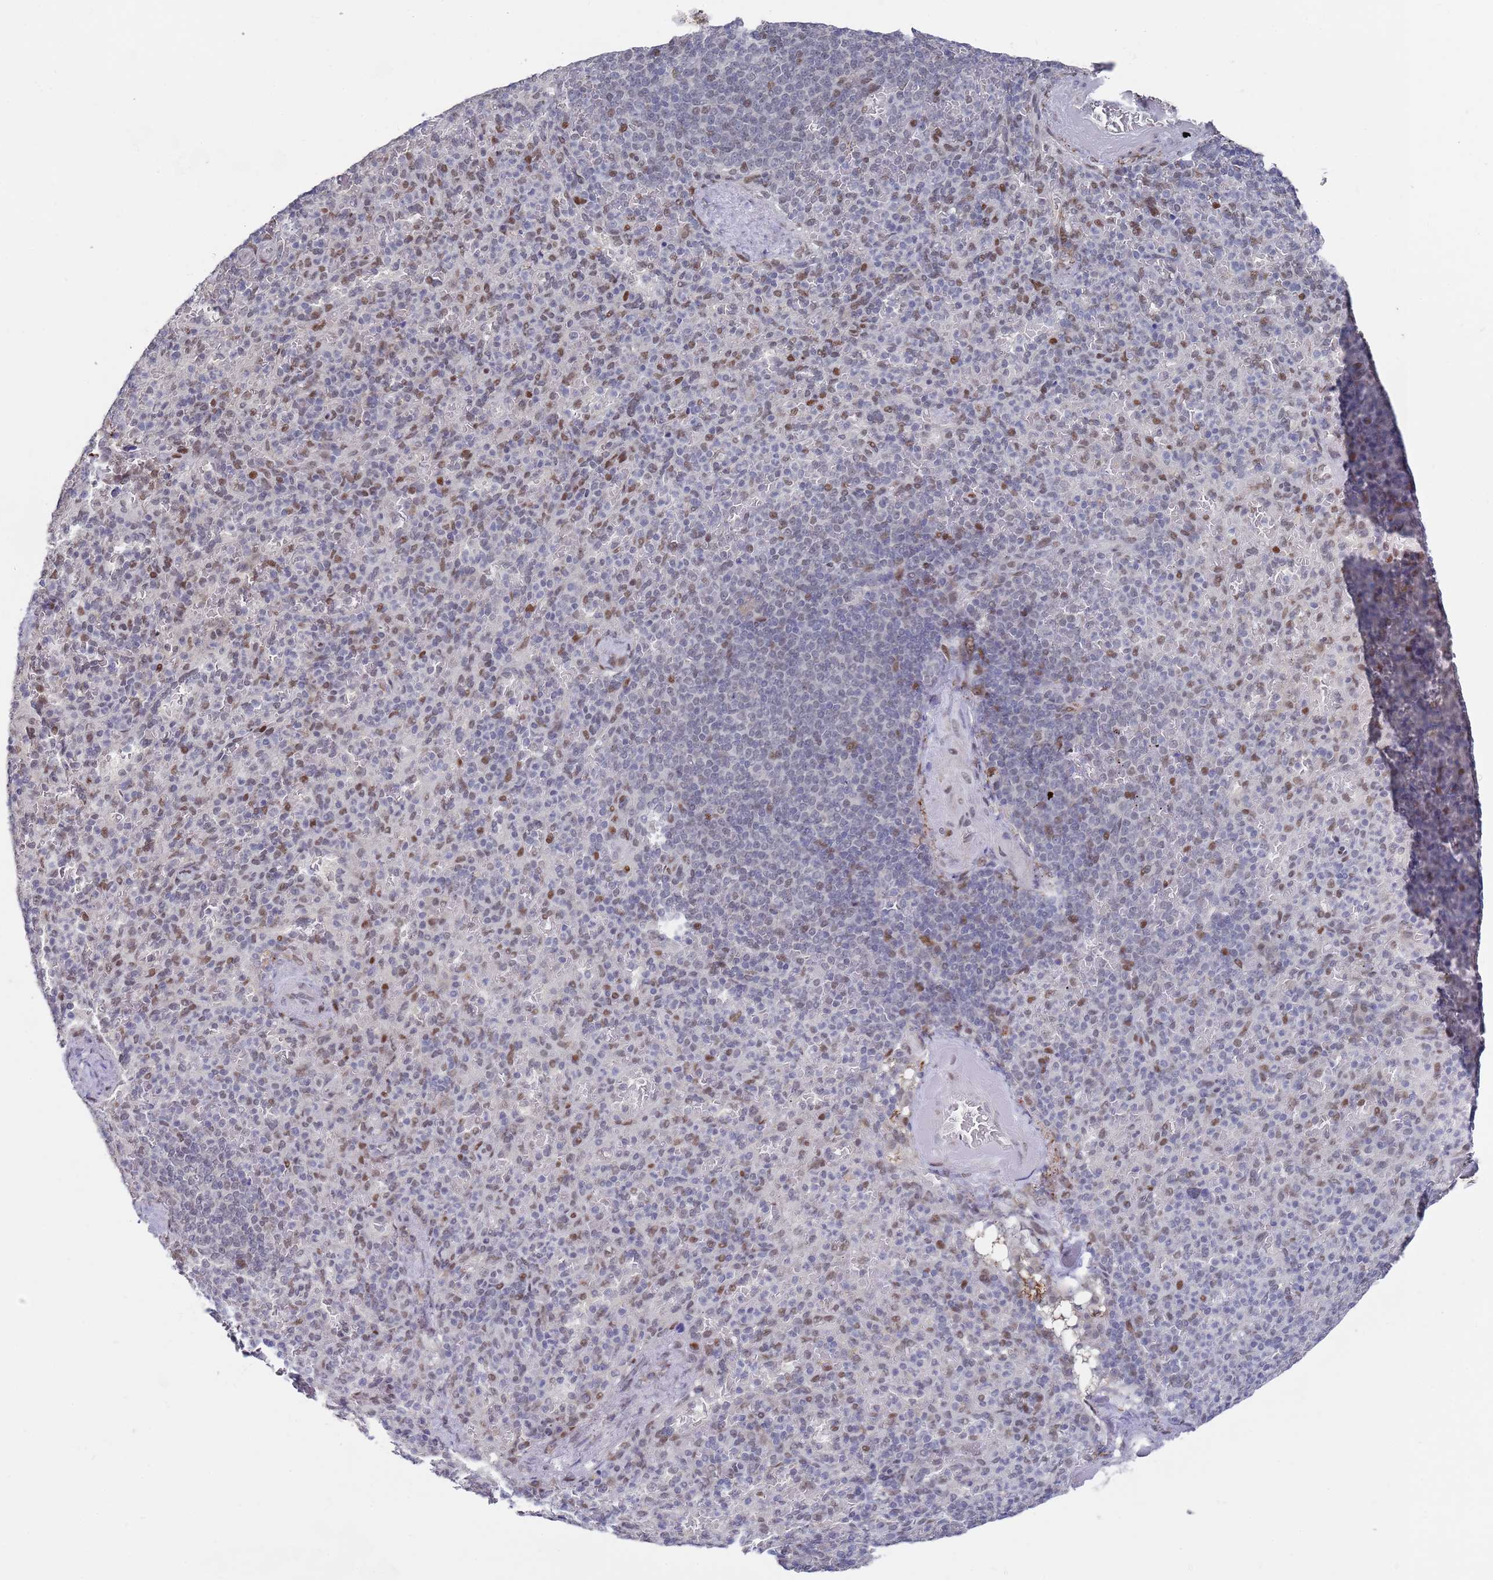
{"staining": {"intensity": "moderate", "quantity": "<25%", "location": "nuclear"}, "tissue": "spleen", "cell_type": "Cells in red pulp", "image_type": "normal", "snomed": [{"axis": "morphology", "description": "Normal tissue, NOS"}, {"axis": "topography", "description": "Spleen"}], "caption": "This is a photomicrograph of immunohistochemistry (IHC) staining of normal spleen, which shows moderate staining in the nuclear of cells in red pulp.", "gene": "COPS6", "patient": {"sex": "female", "age": 74}}